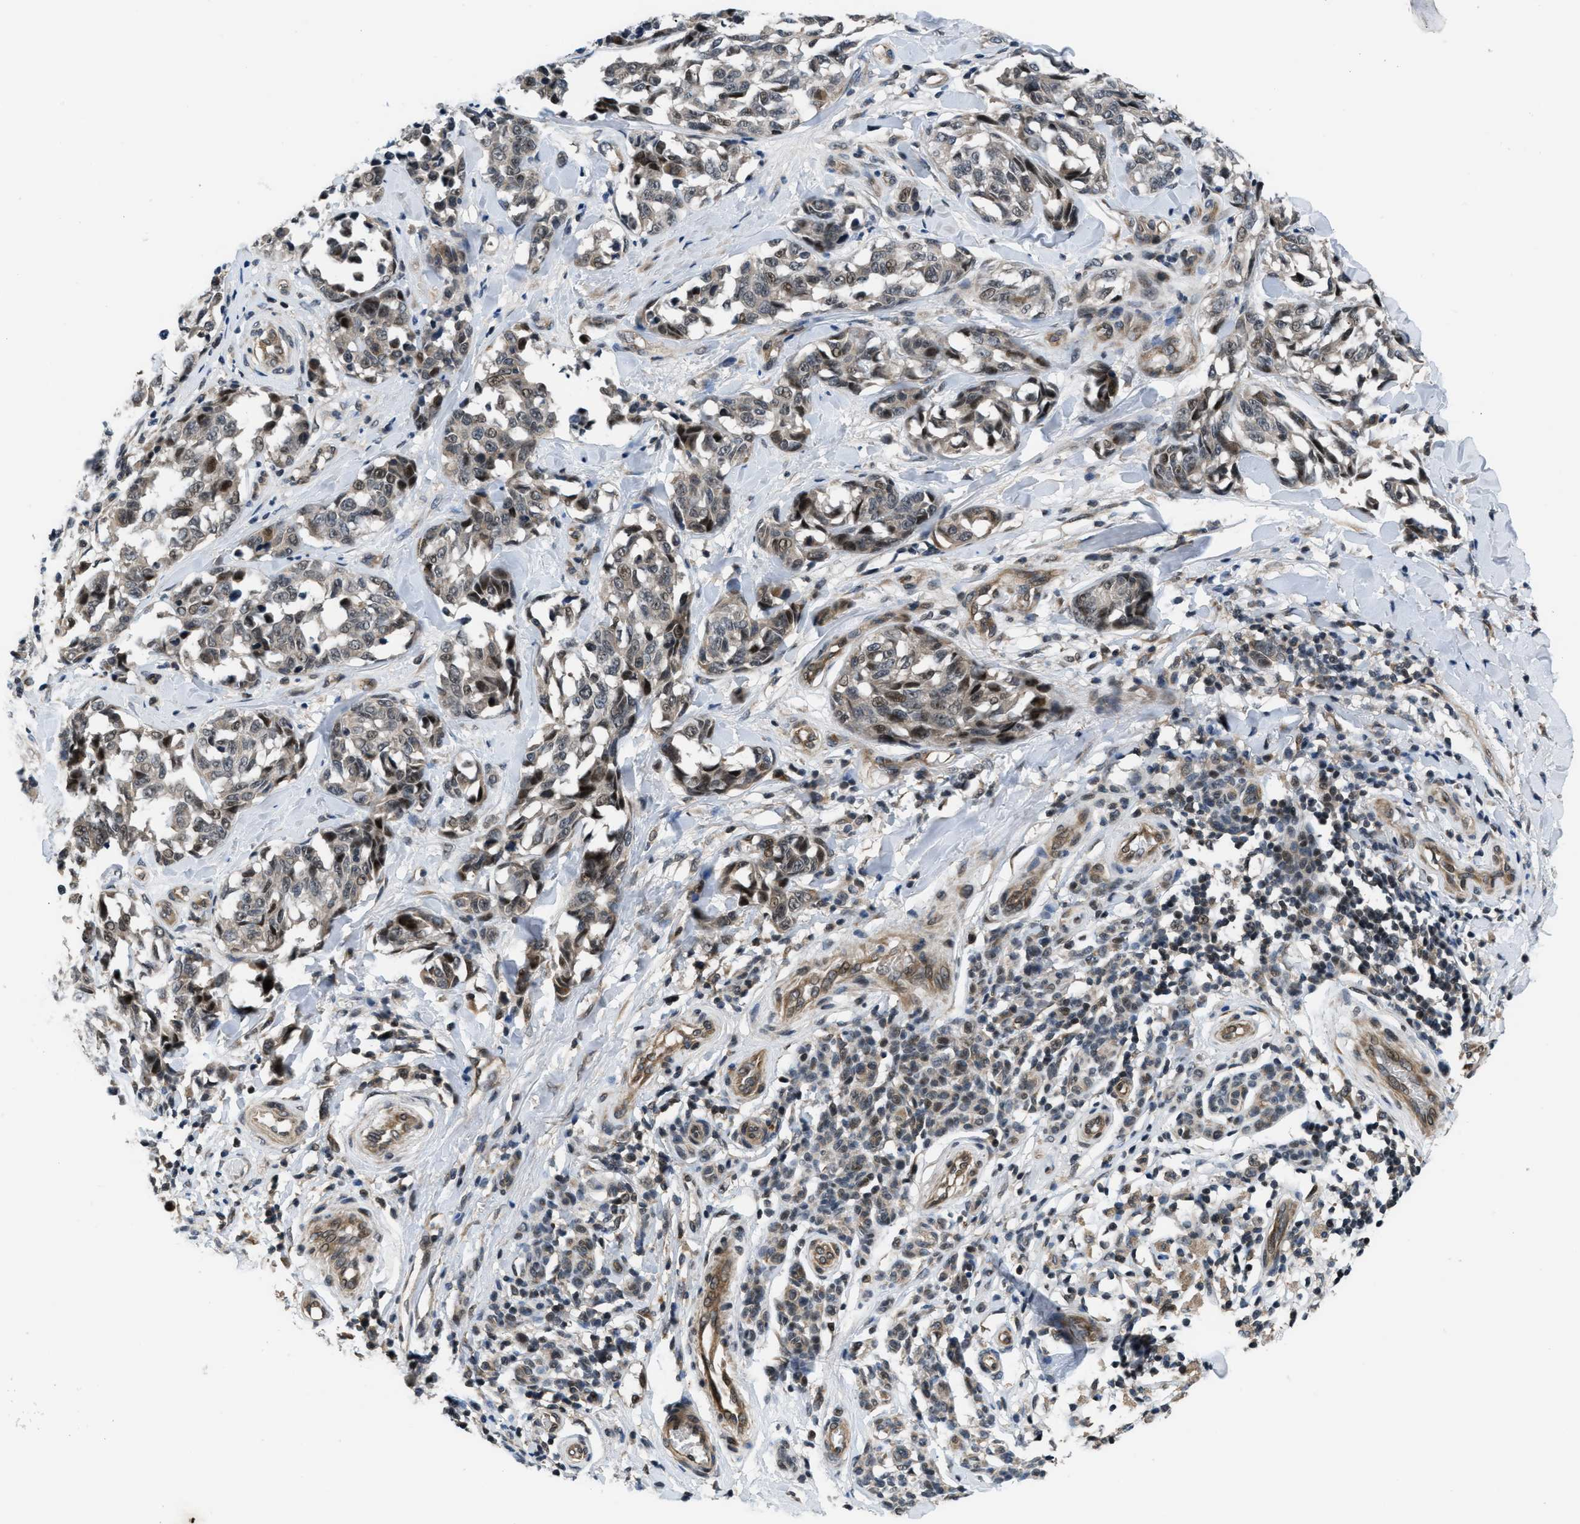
{"staining": {"intensity": "weak", "quantity": ">75%", "location": "cytoplasmic/membranous,nuclear"}, "tissue": "melanoma", "cell_type": "Tumor cells", "image_type": "cancer", "snomed": [{"axis": "morphology", "description": "Malignant melanoma, NOS"}, {"axis": "topography", "description": "Skin"}], "caption": "Melanoma stained for a protein (brown) shows weak cytoplasmic/membranous and nuclear positive staining in approximately >75% of tumor cells.", "gene": "SETD5", "patient": {"sex": "female", "age": 64}}